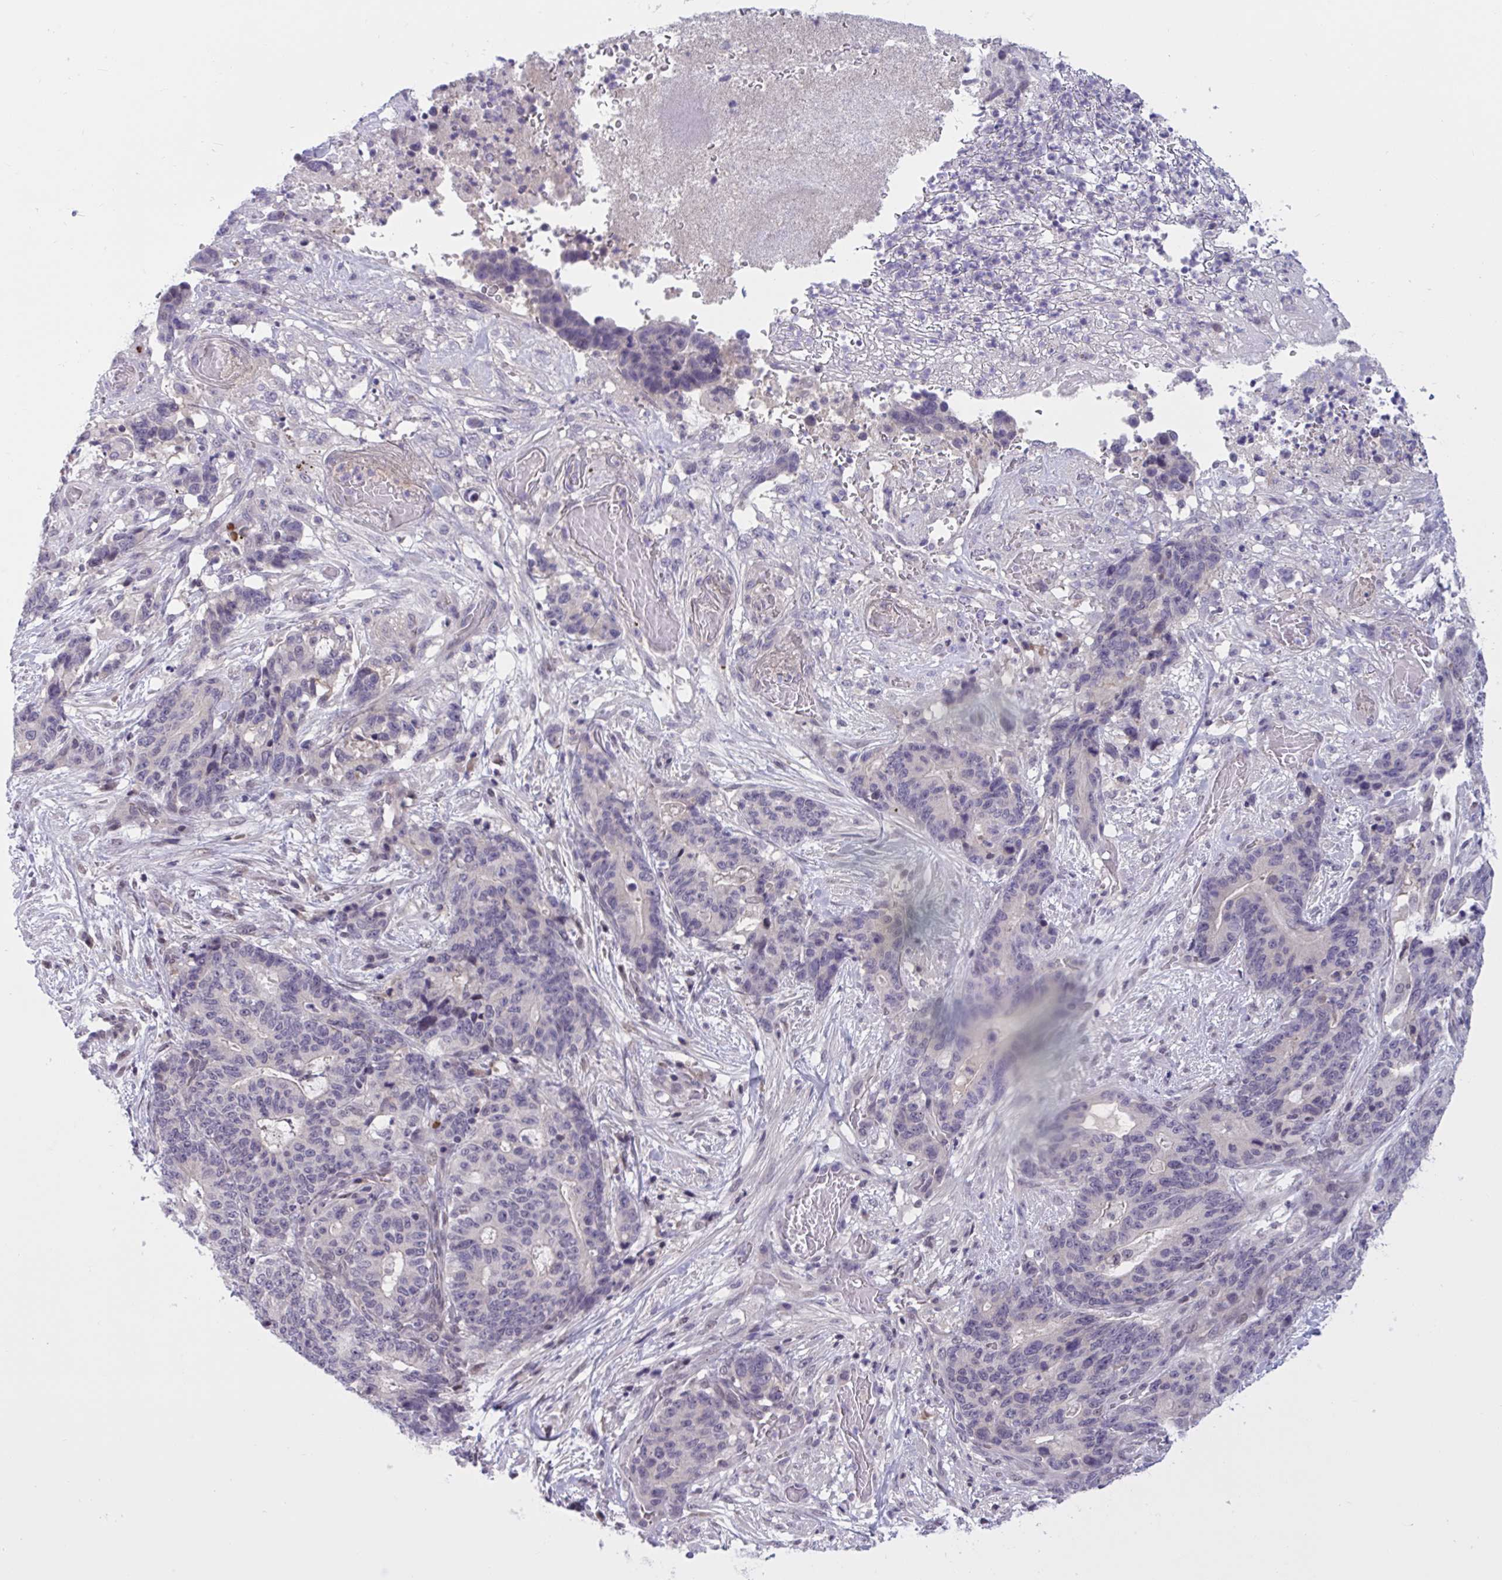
{"staining": {"intensity": "negative", "quantity": "none", "location": "none"}, "tissue": "stomach cancer", "cell_type": "Tumor cells", "image_type": "cancer", "snomed": [{"axis": "morphology", "description": "Normal tissue, NOS"}, {"axis": "morphology", "description": "Adenocarcinoma, NOS"}, {"axis": "topography", "description": "Stomach"}], "caption": "DAB (3,3'-diaminobenzidine) immunohistochemical staining of stomach cancer (adenocarcinoma) reveals no significant staining in tumor cells.", "gene": "TTC7B", "patient": {"sex": "female", "age": 64}}